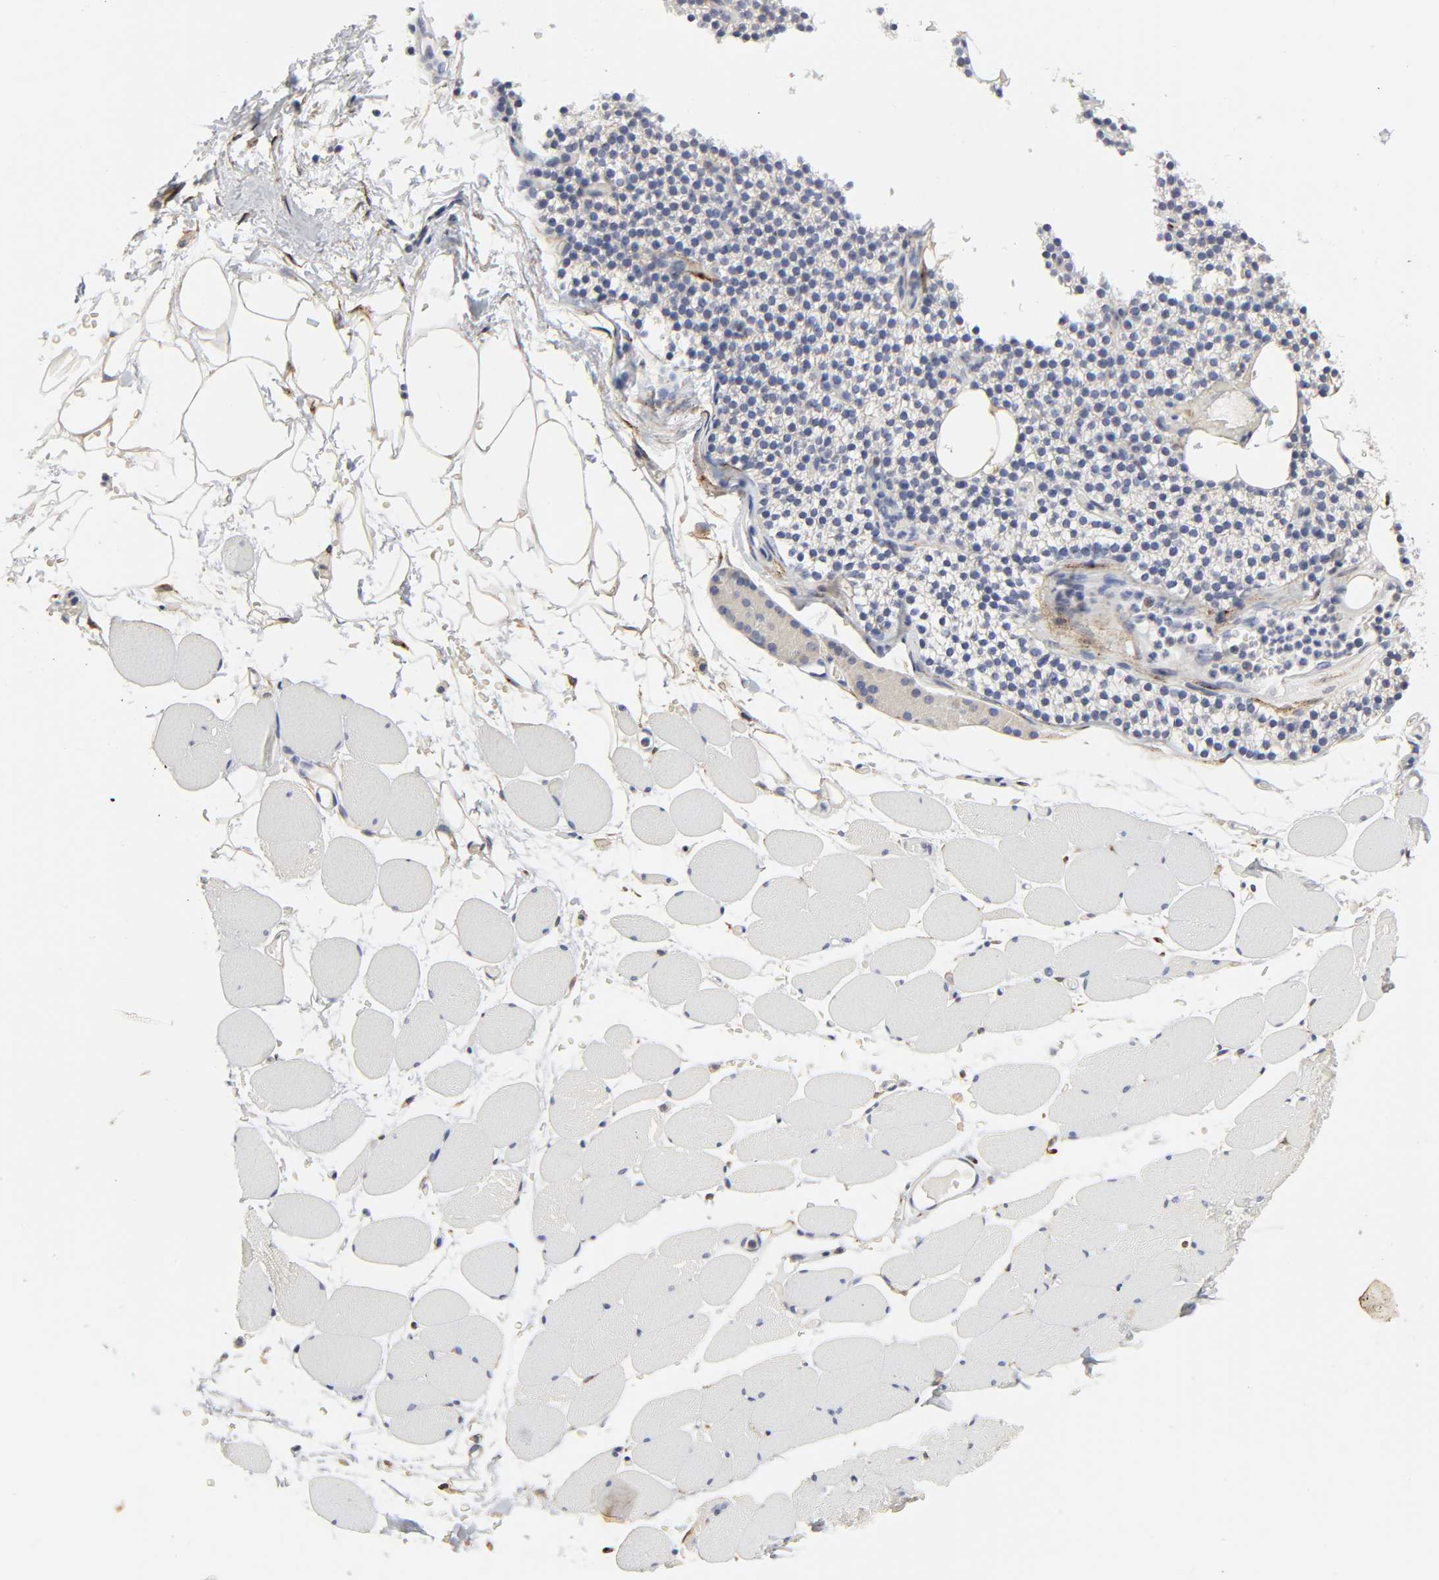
{"staining": {"intensity": "negative", "quantity": "none", "location": "none"}, "tissue": "skeletal muscle", "cell_type": "Myocytes", "image_type": "normal", "snomed": [{"axis": "morphology", "description": "Normal tissue, NOS"}, {"axis": "topography", "description": "Skeletal muscle"}, {"axis": "topography", "description": "Parathyroid gland"}], "caption": "Skeletal muscle was stained to show a protein in brown. There is no significant staining in myocytes. (DAB IHC, high magnification).", "gene": "LRP1", "patient": {"sex": "female", "age": 37}}